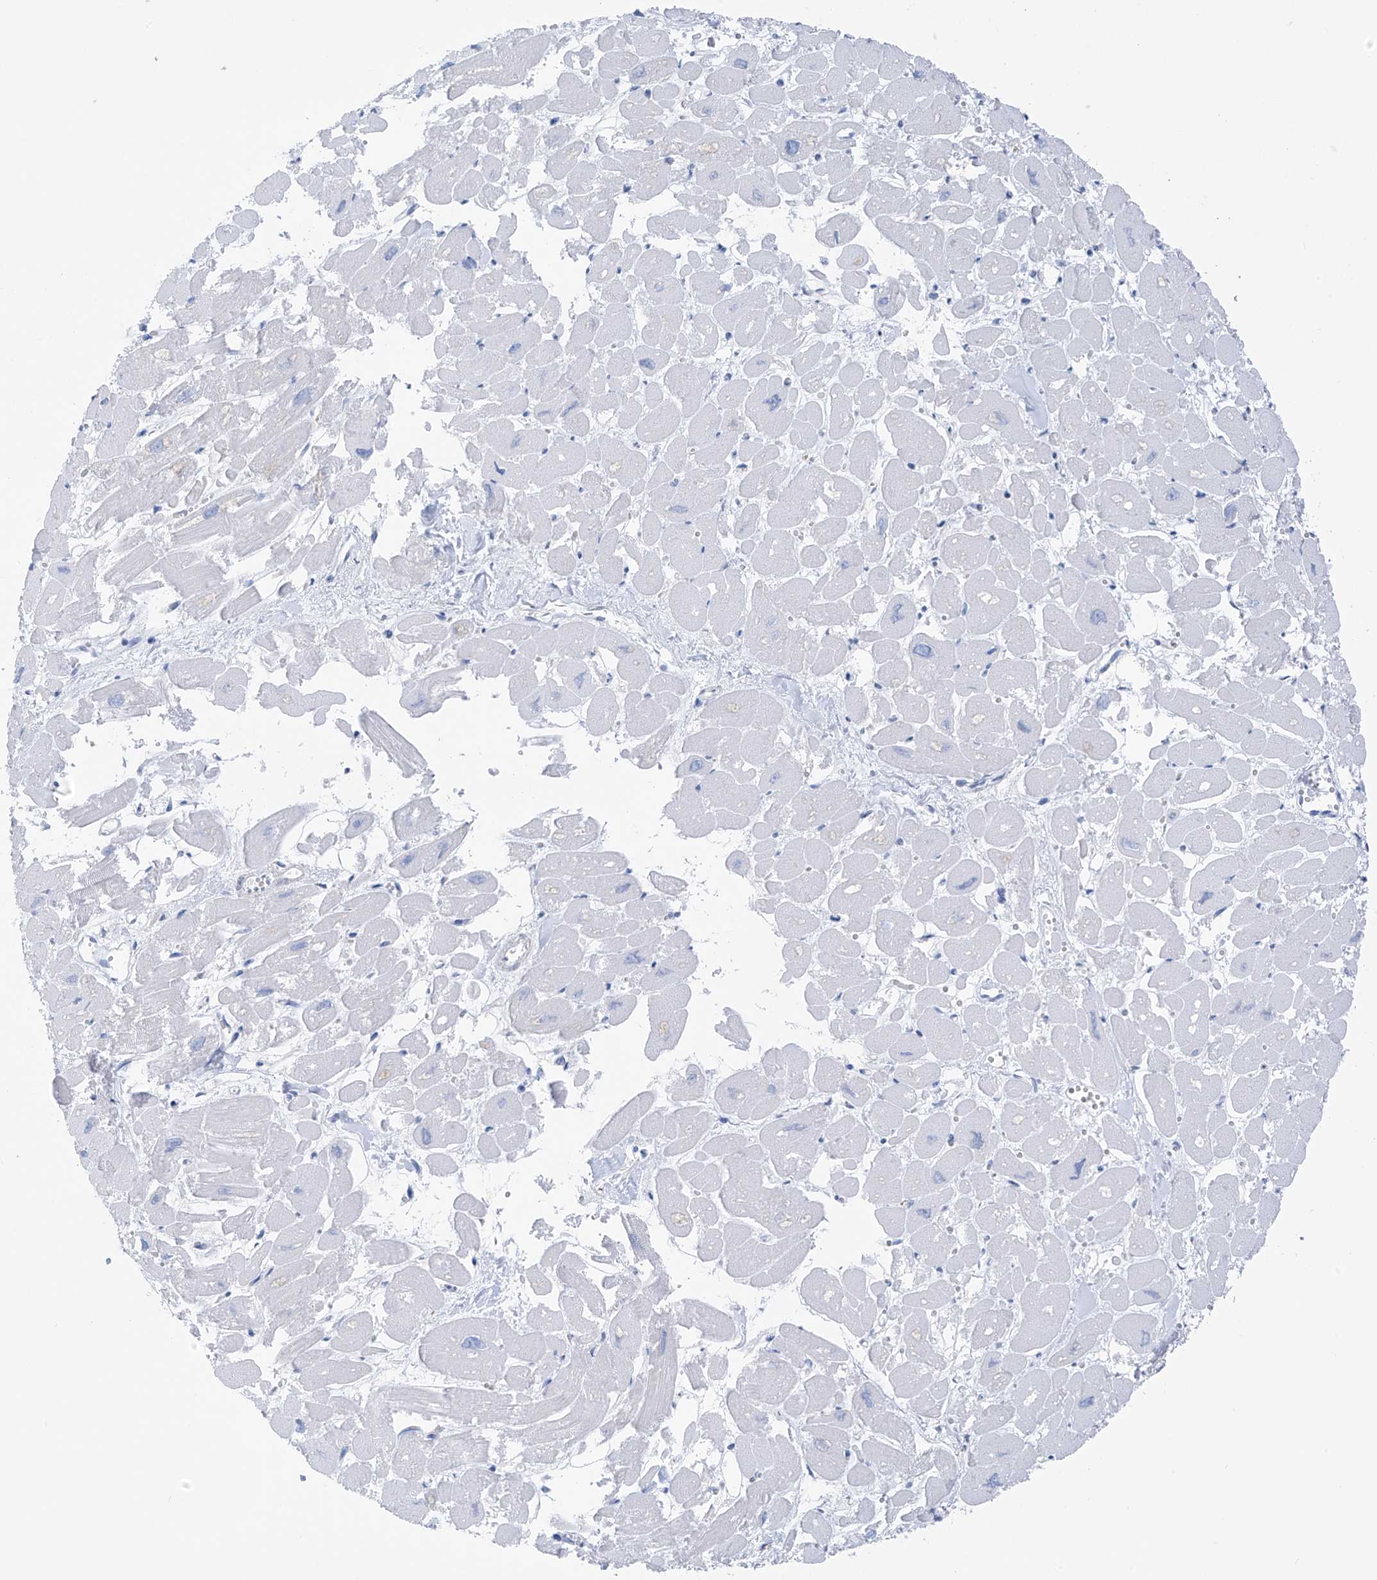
{"staining": {"intensity": "negative", "quantity": "none", "location": "none"}, "tissue": "heart muscle", "cell_type": "Cardiomyocytes", "image_type": "normal", "snomed": [{"axis": "morphology", "description": "Normal tissue, NOS"}, {"axis": "topography", "description": "Heart"}], "caption": "The IHC photomicrograph has no significant staining in cardiomyocytes of heart muscle. The staining was performed using DAB (3,3'-diaminobenzidine) to visualize the protein expression in brown, while the nuclei were stained in blue with hematoxylin (Magnification: 20x).", "gene": "RCN2", "patient": {"sex": "male", "age": 54}}